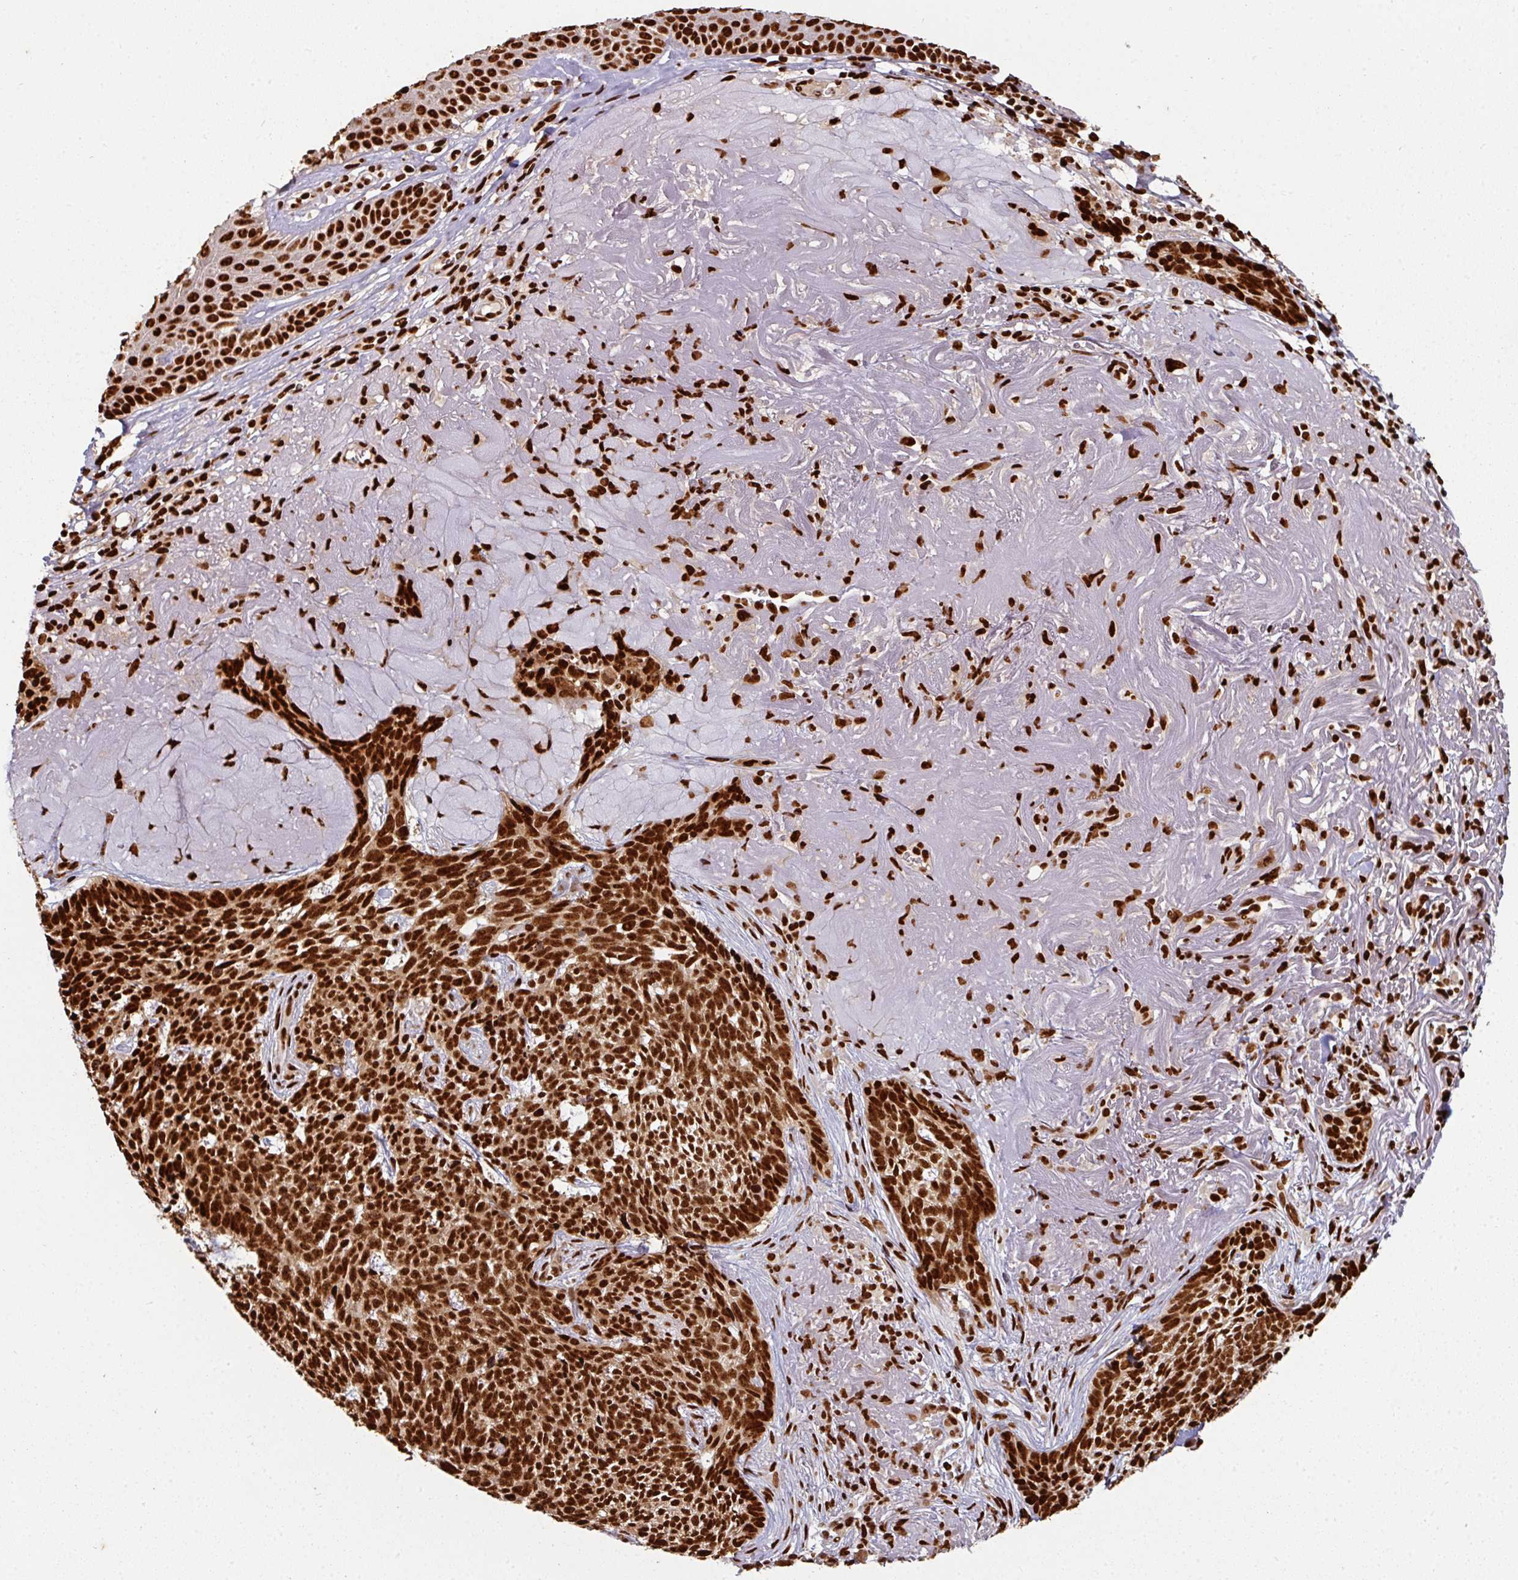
{"staining": {"intensity": "strong", "quantity": ">75%", "location": "nuclear"}, "tissue": "skin cancer", "cell_type": "Tumor cells", "image_type": "cancer", "snomed": [{"axis": "morphology", "description": "Basal cell carcinoma"}, {"axis": "topography", "description": "Skin"}, {"axis": "topography", "description": "Skin of face"}], "caption": "There is high levels of strong nuclear staining in tumor cells of basal cell carcinoma (skin), as demonstrated by immunohistochemical staining (brown color).", "gene": "SIK3", "patient": {"sex": "female", "age": 95}}